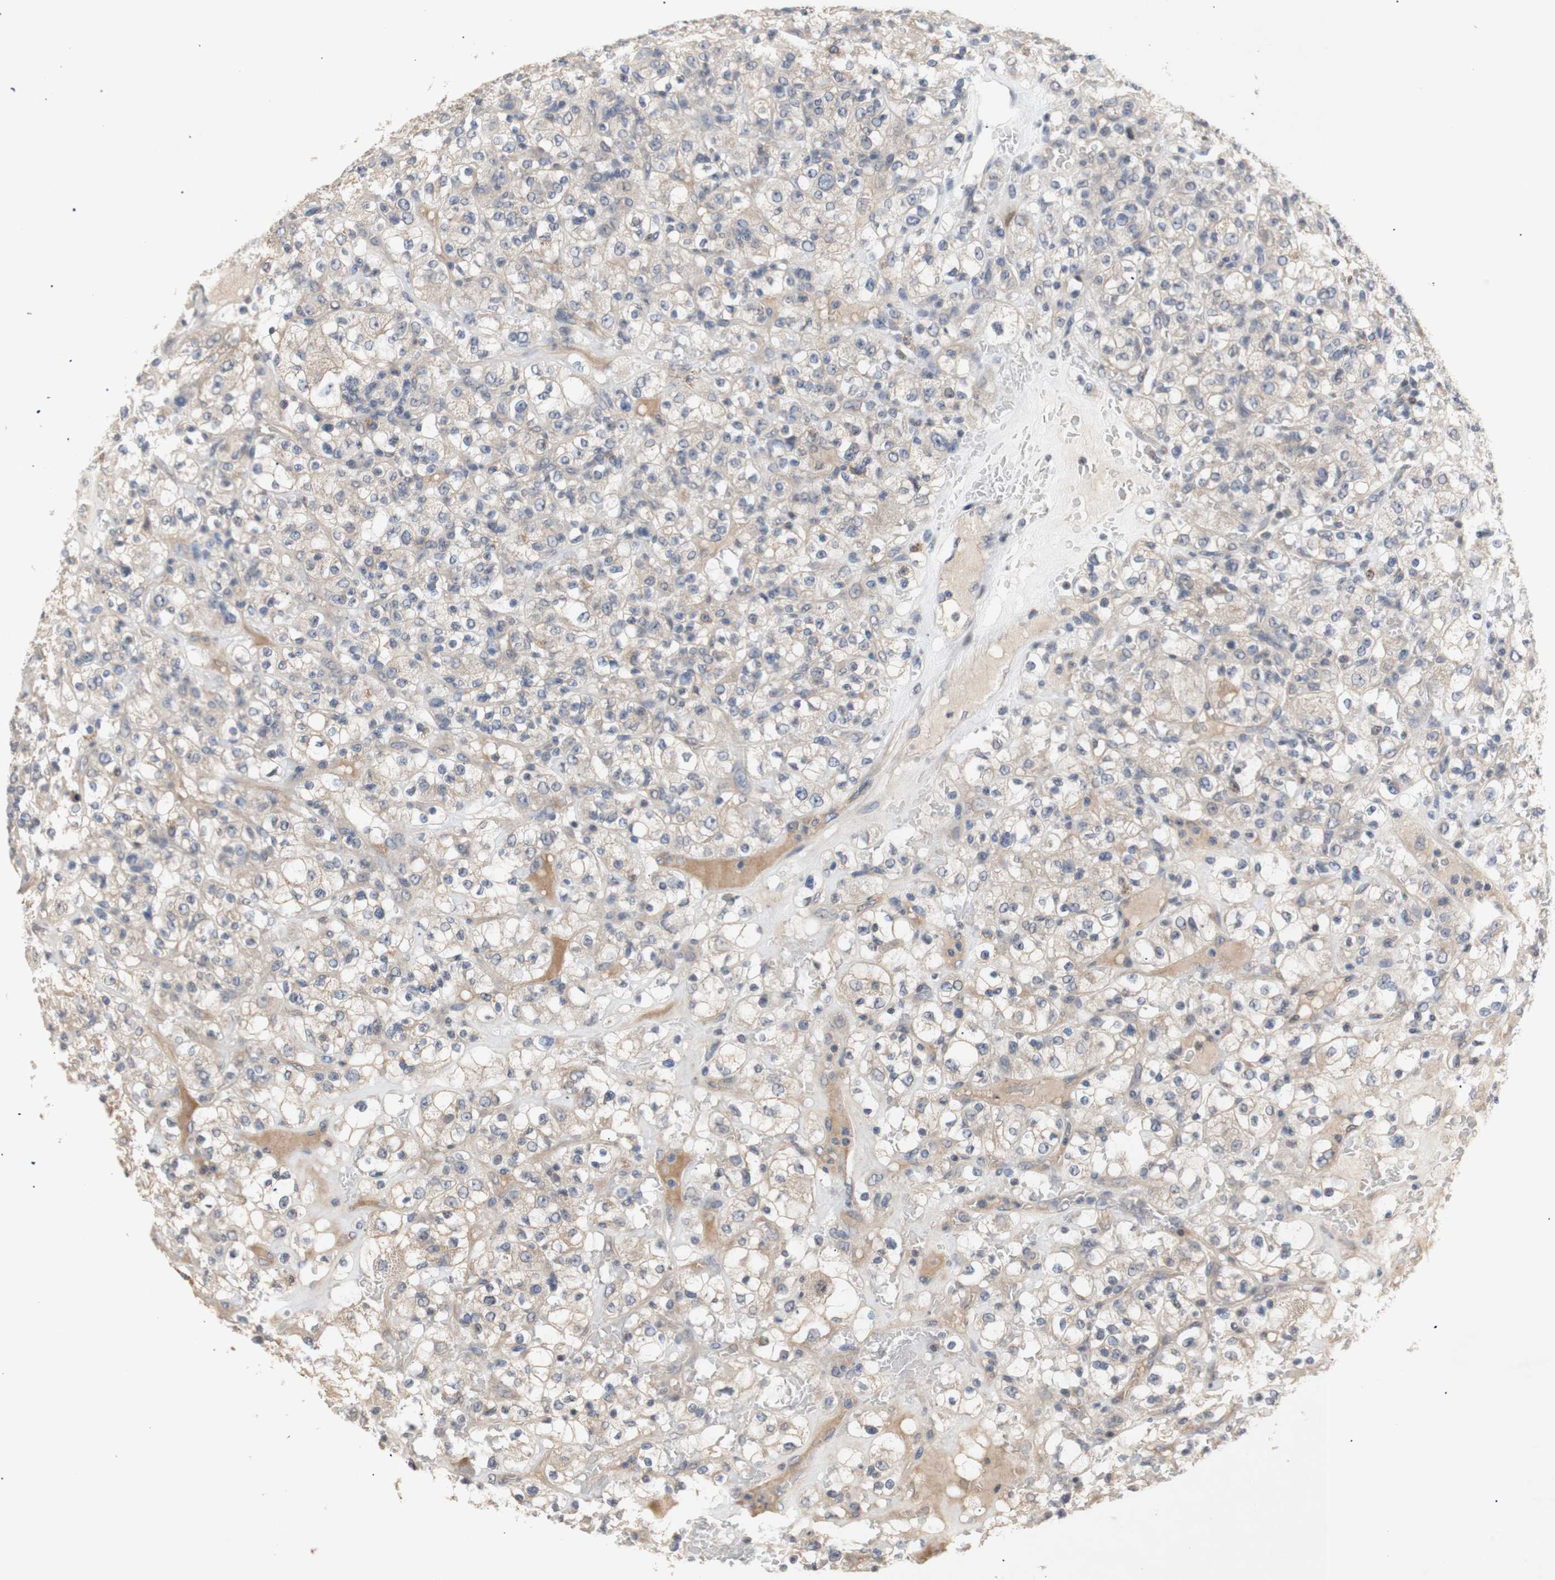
{"staining": {"intensity": "weak", "quantity": ">75%", "location": "cytoplasmic/membranous"}, "tissue": "renal cancer", "cell_type": "Tumor cells", "image_type": "cancer", "snomed": [{"axis": "morphology", "description": "Normal tissue, NOS"}, {"axis": "morphology", "description": "Adenocarcinoma, NOS"}, {"axis": "topography", "description": "Kidney"}], "caption": "IHC of human adenocarcinoma (renal) demonstrates low levels of weak cytoplasmic/membranous positivity in about >75% of tumor cells.", "gene": "FOSB", "patient": {"sex": "female", "age": 72}}